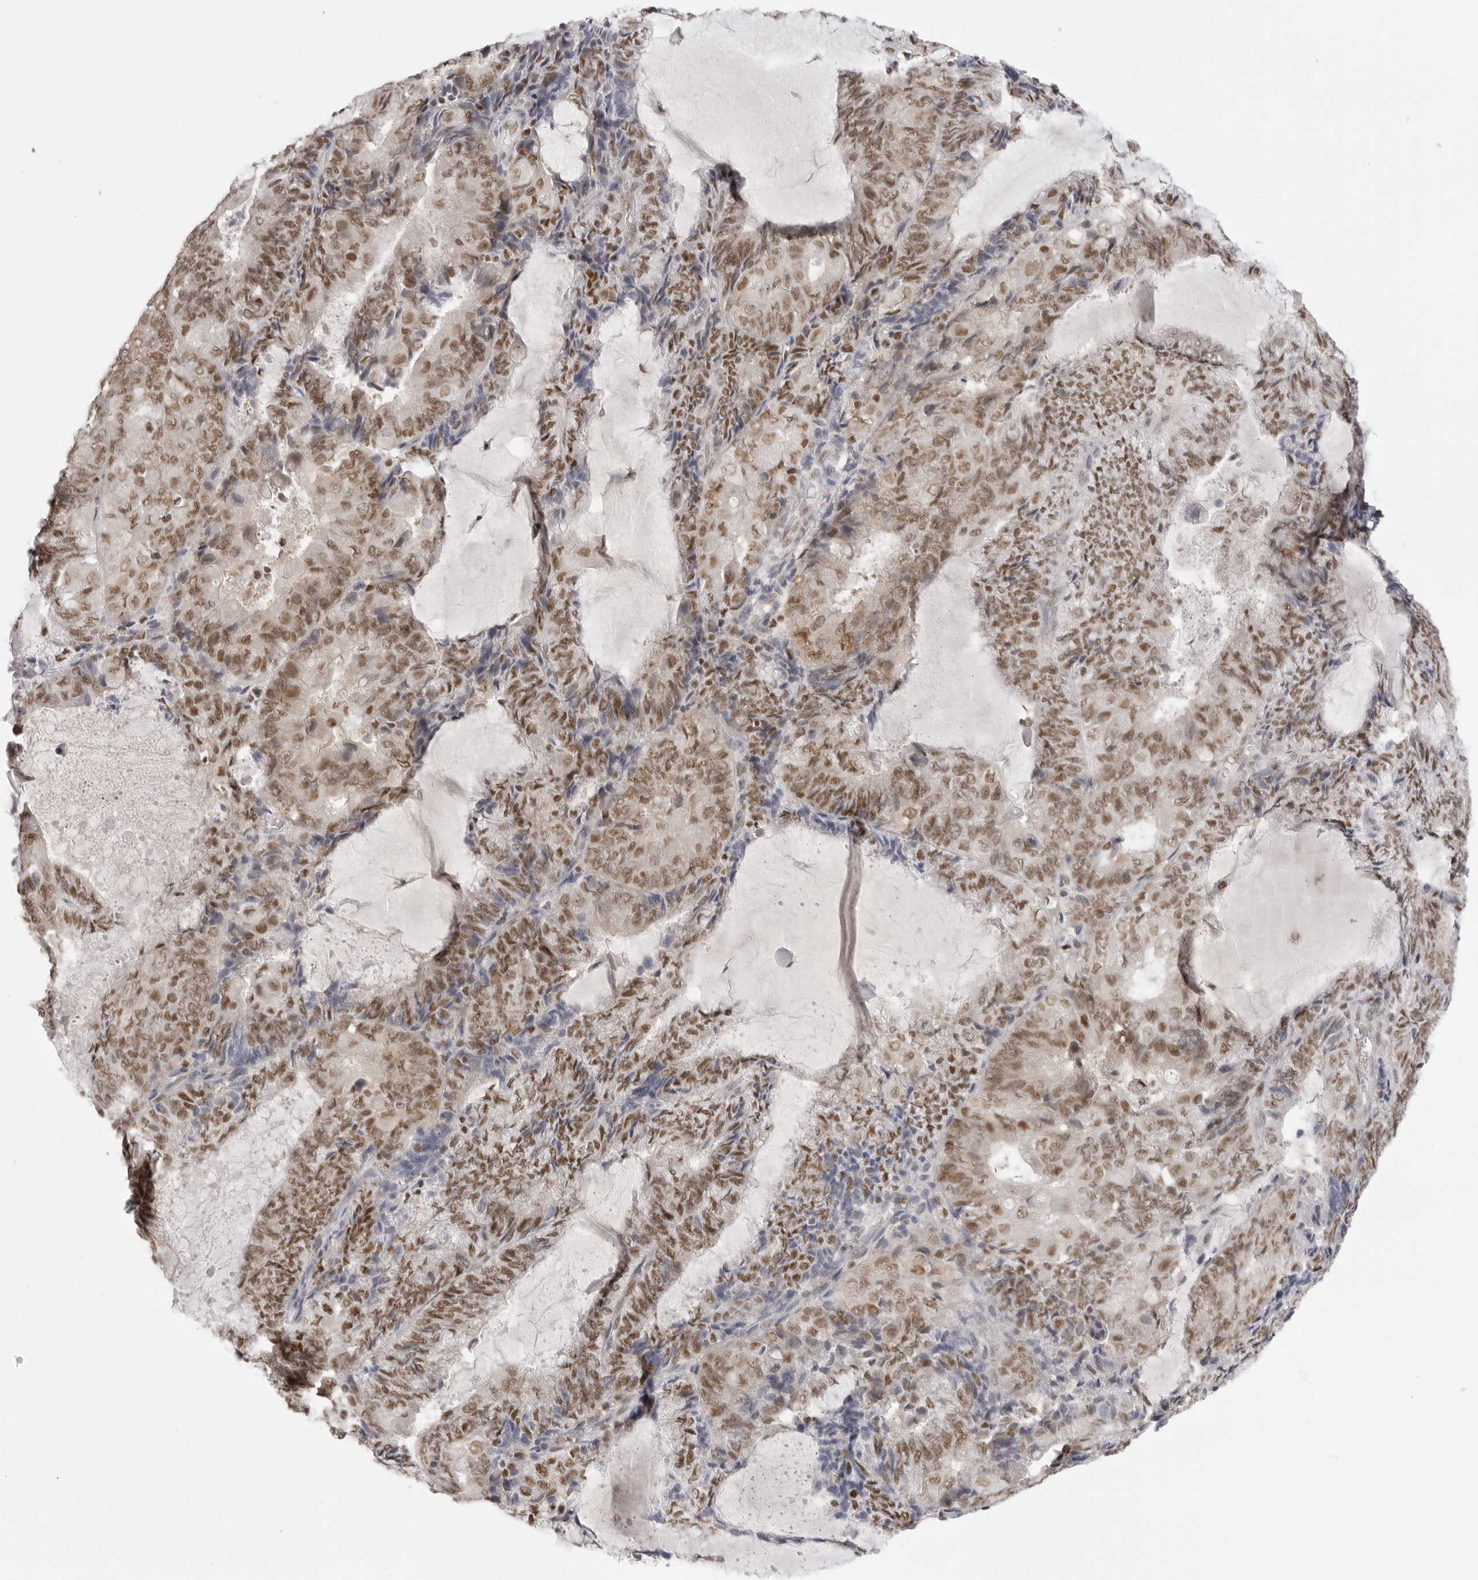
{"staining": {"intensity": "moderate", "quantity": ">75%", "location": "nuclear"}, "tissue": "endometrial cancer", "cell_type": "Tumor cells", "image_type": "cancer", "snomed": [{"axis": "morphology", "description": "Adenocarcinoma, NOS"}, {"axis": "topography", "description": "Endometrium"}], "caption": "Protein staining by IHC exhibits moderate nuclear positivity in approximately >75% of tumor cells in adenocarcinoma (endometrial).", "gene": "RPA2", "patient": {"sex": "female", "age": 81}}